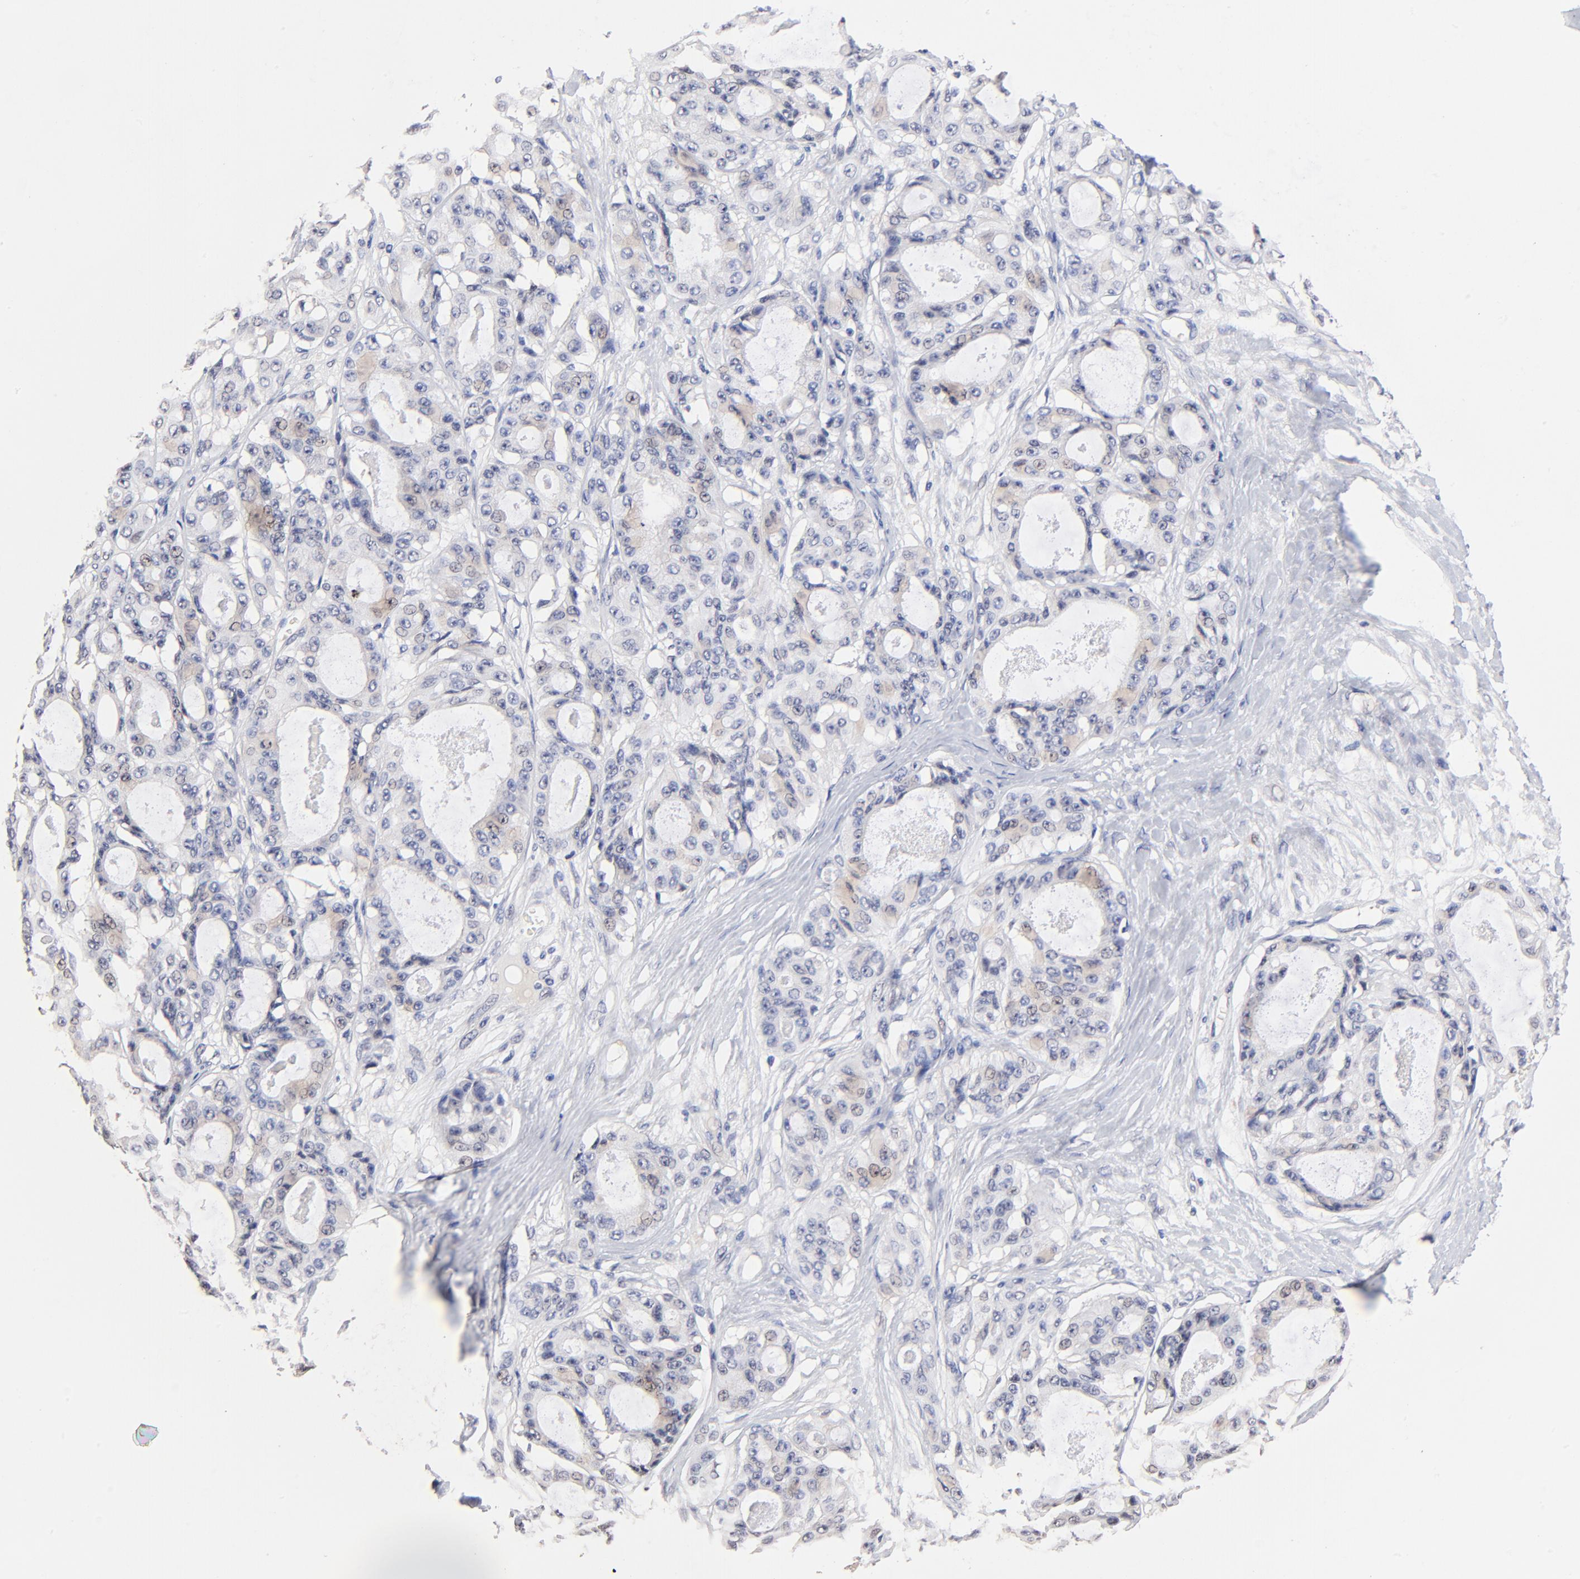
{"staining": {"intensity": "negative", "quantity": "none", "location": "none"}, "tissue": "ovarian cancer", "cell_type": "Tumor cells", "image_type": "cancer", "snomed": [{"axis": "morphology", "description": "Carcinoma, endometroid"}, {"axis": "topography", "description": "Ovary"}], "caption": "Tumor cells are negative for protein expression in human ovarian cancer (endometroid carcinoma). Nuclei are stained in blue.", "gene": "TXNL1", "patient": {"sex": "female", "age": 61}}